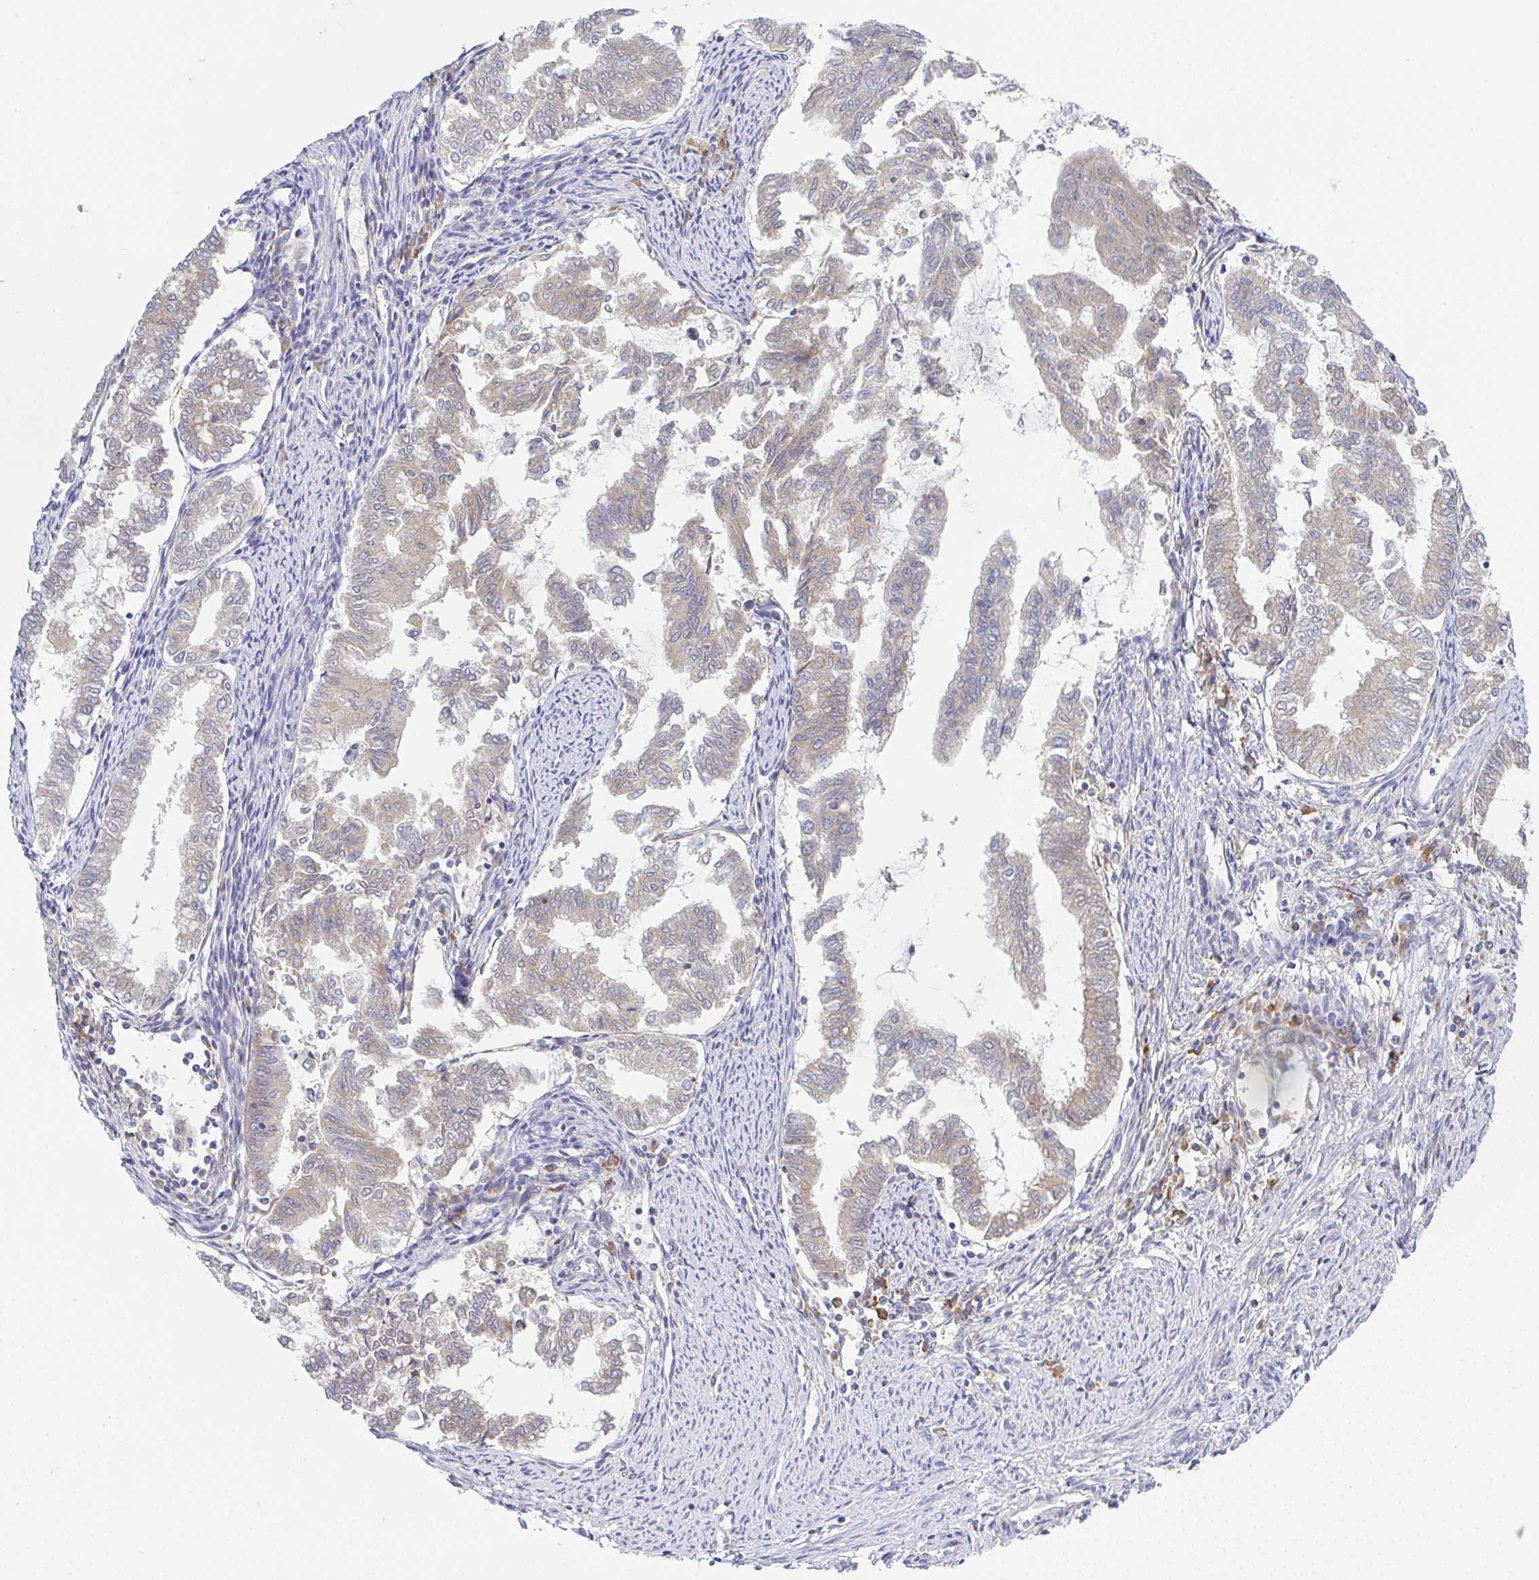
{"staining": {"intensity": "weak", "quantity": "25%-75%", "location": "cytoplasmic/membranous"}, "tissue": "endometrial cancer", "cell_type": "Tumor cells", "image_type": "cancer", "snomed": [{"axis": "morphology", "description": "Adenocarcinoma, NOS"}, {"axis": "topography", "description": "Endometrium"}], "caption": "This is a micrograph of immunohistochemistry staining of endometrial cancer, which shows weak staining in the cytoplasmic/membranous of tumor cells.", "gene": "DERL2", "patient": {"sex": "female", "age": 79}}